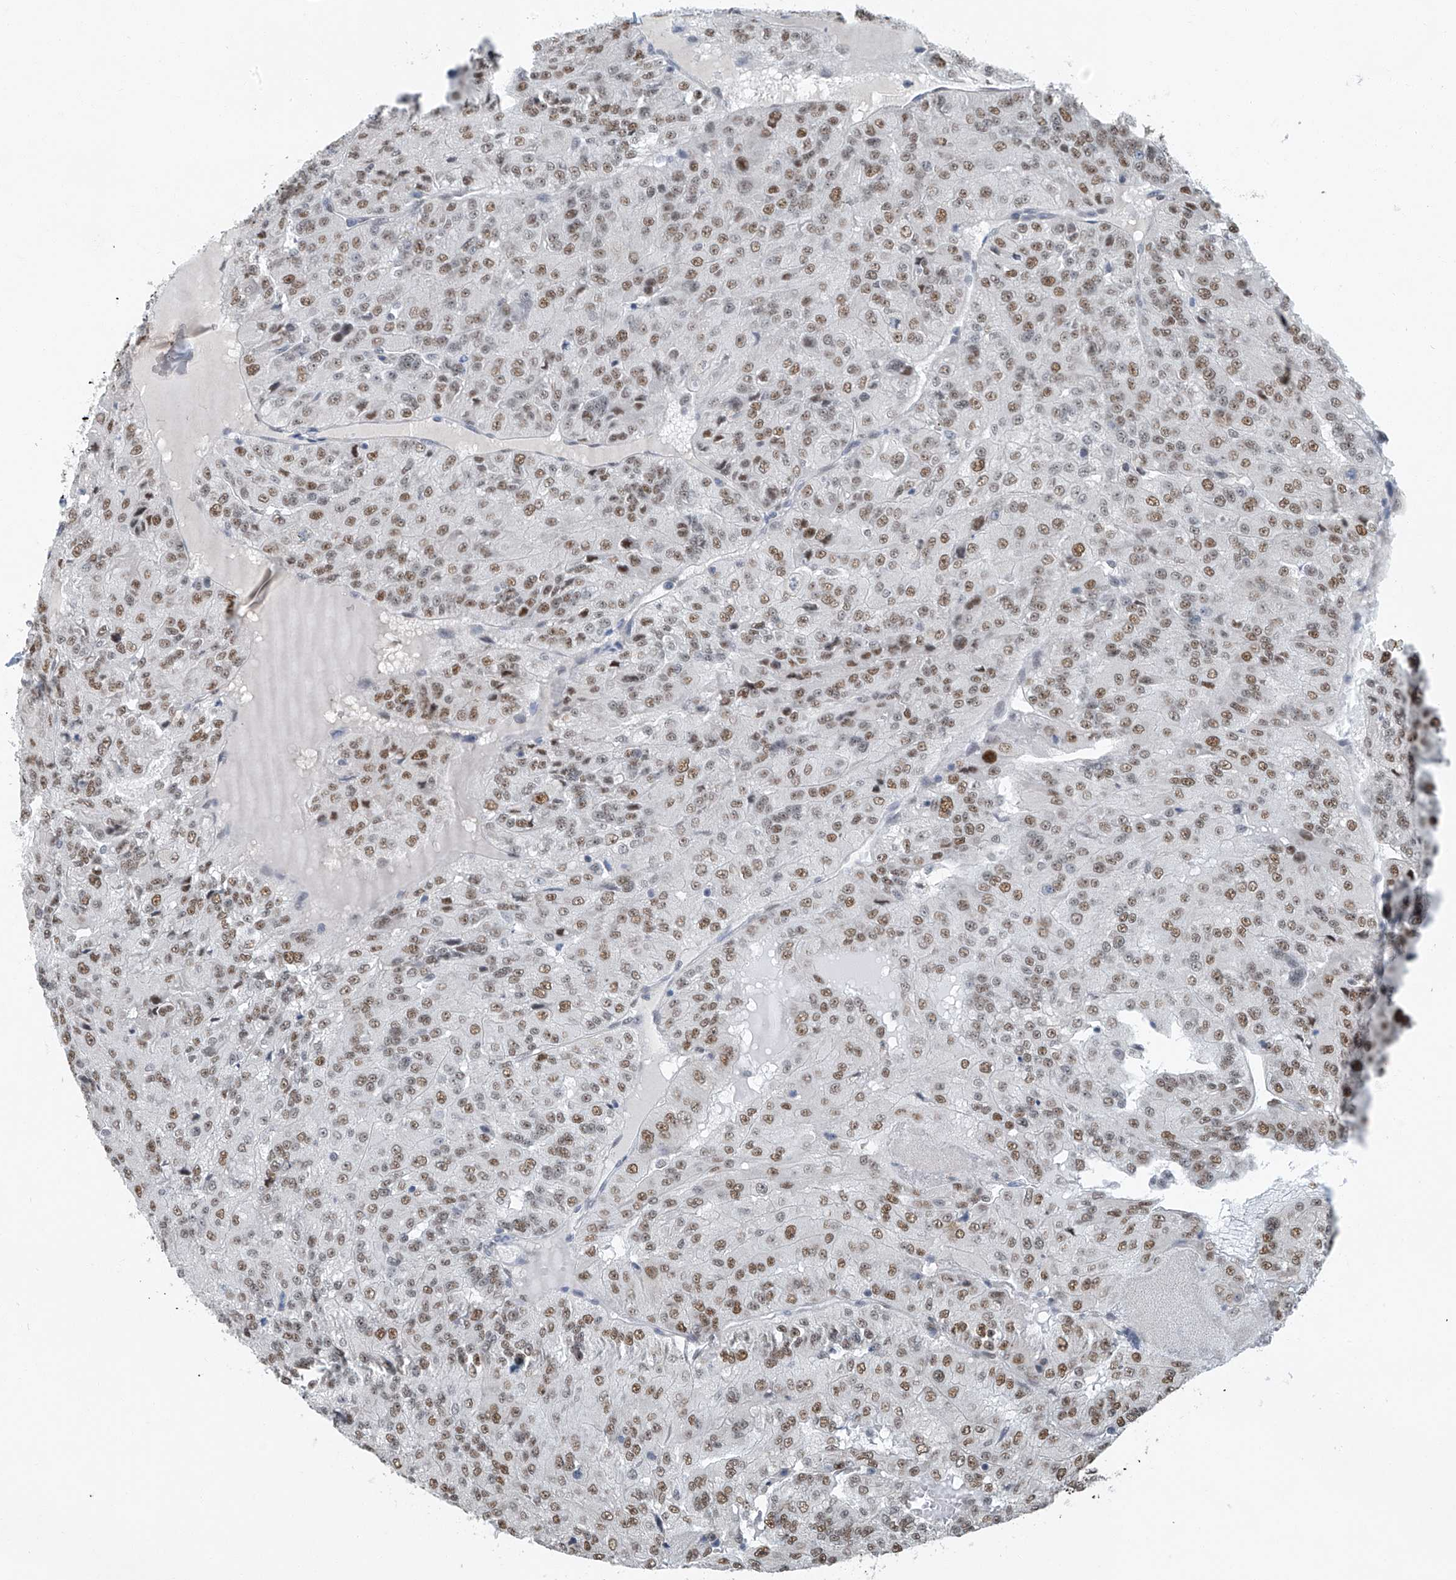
{"staining": {"intensity": "moderate", "quantity": ">75%", "location": "nuclear"}, "tissue": "renal cancer", "cell_type": "Tumor cells", "image_type": "cancer", "snomed": [{"axis": "morphology", "description": "Adenocarcinoma, NOS"}, {"axis": "topography", "description": "Kidney"}], "caption": "A brown stain labels moderate nuclear positivity of a protein in human adenocarcinoma (renal) tumor cells.", "gene": "TAF8", "patient": {"sex": "female", "age": 63}}